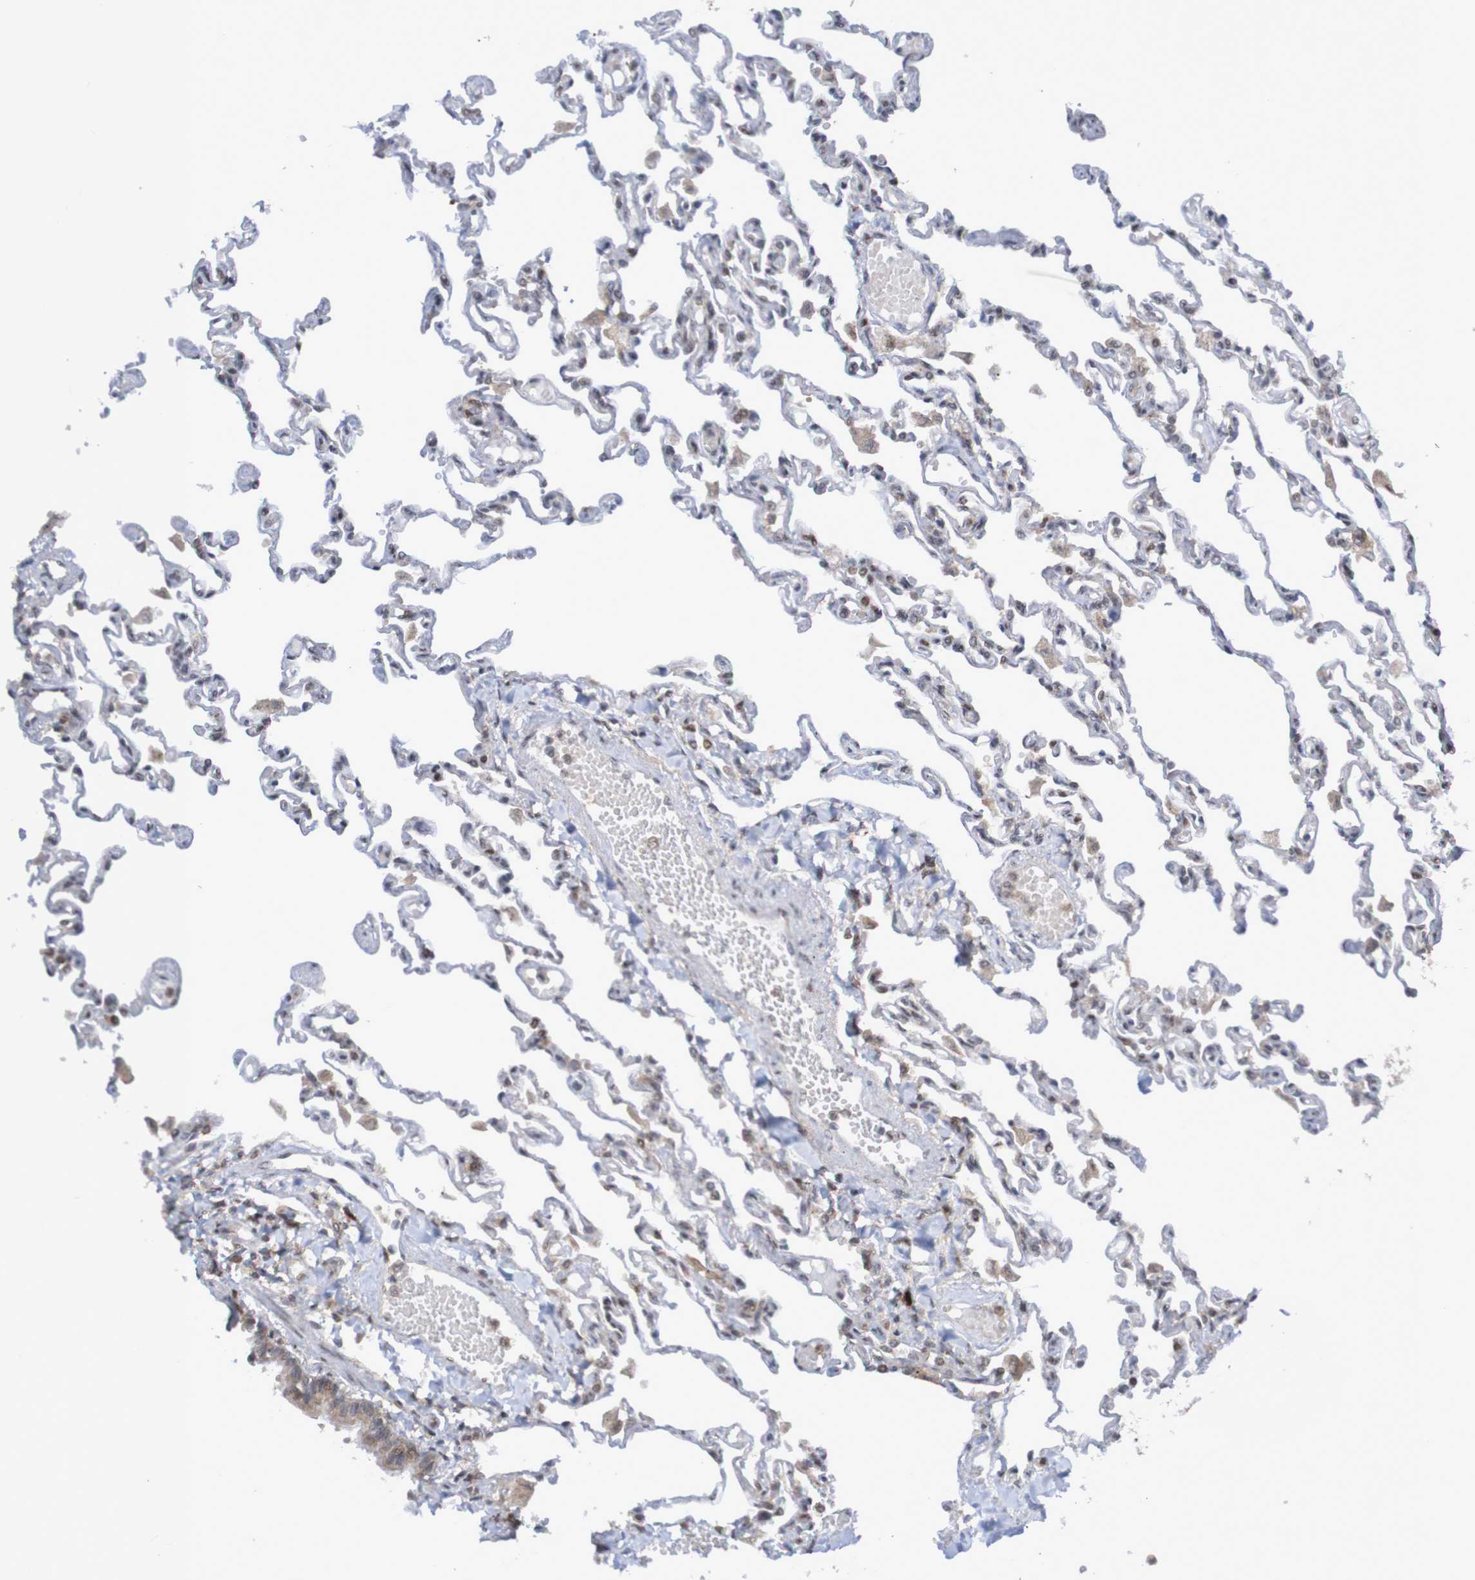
{"staining": {"intensity": "moderate", "quantity": "25%-75%", "location": "nuclear"}, "tissue": "lung", "cell_type": "Alveolar cells", "image_type": "normal", "snomed": [{"axis": "morphology", "description": "Normal tissue, NOS"}, {"axis": "topography", "description": "Lung"}], "caption": "Immunohistochemistry (IHC) (DAB) staining of benign human lung exhibits moderate nuclear protein staining in about 25%-75% of alveolar cells. (Stains: DAB (3,3'-diaminobenzidine) in brown, nuclei in blue, Microscopy: brightfield microscopy at high magnification).", "gene": "ITLN1", "patient": {"sex": "male", "age": 21}}